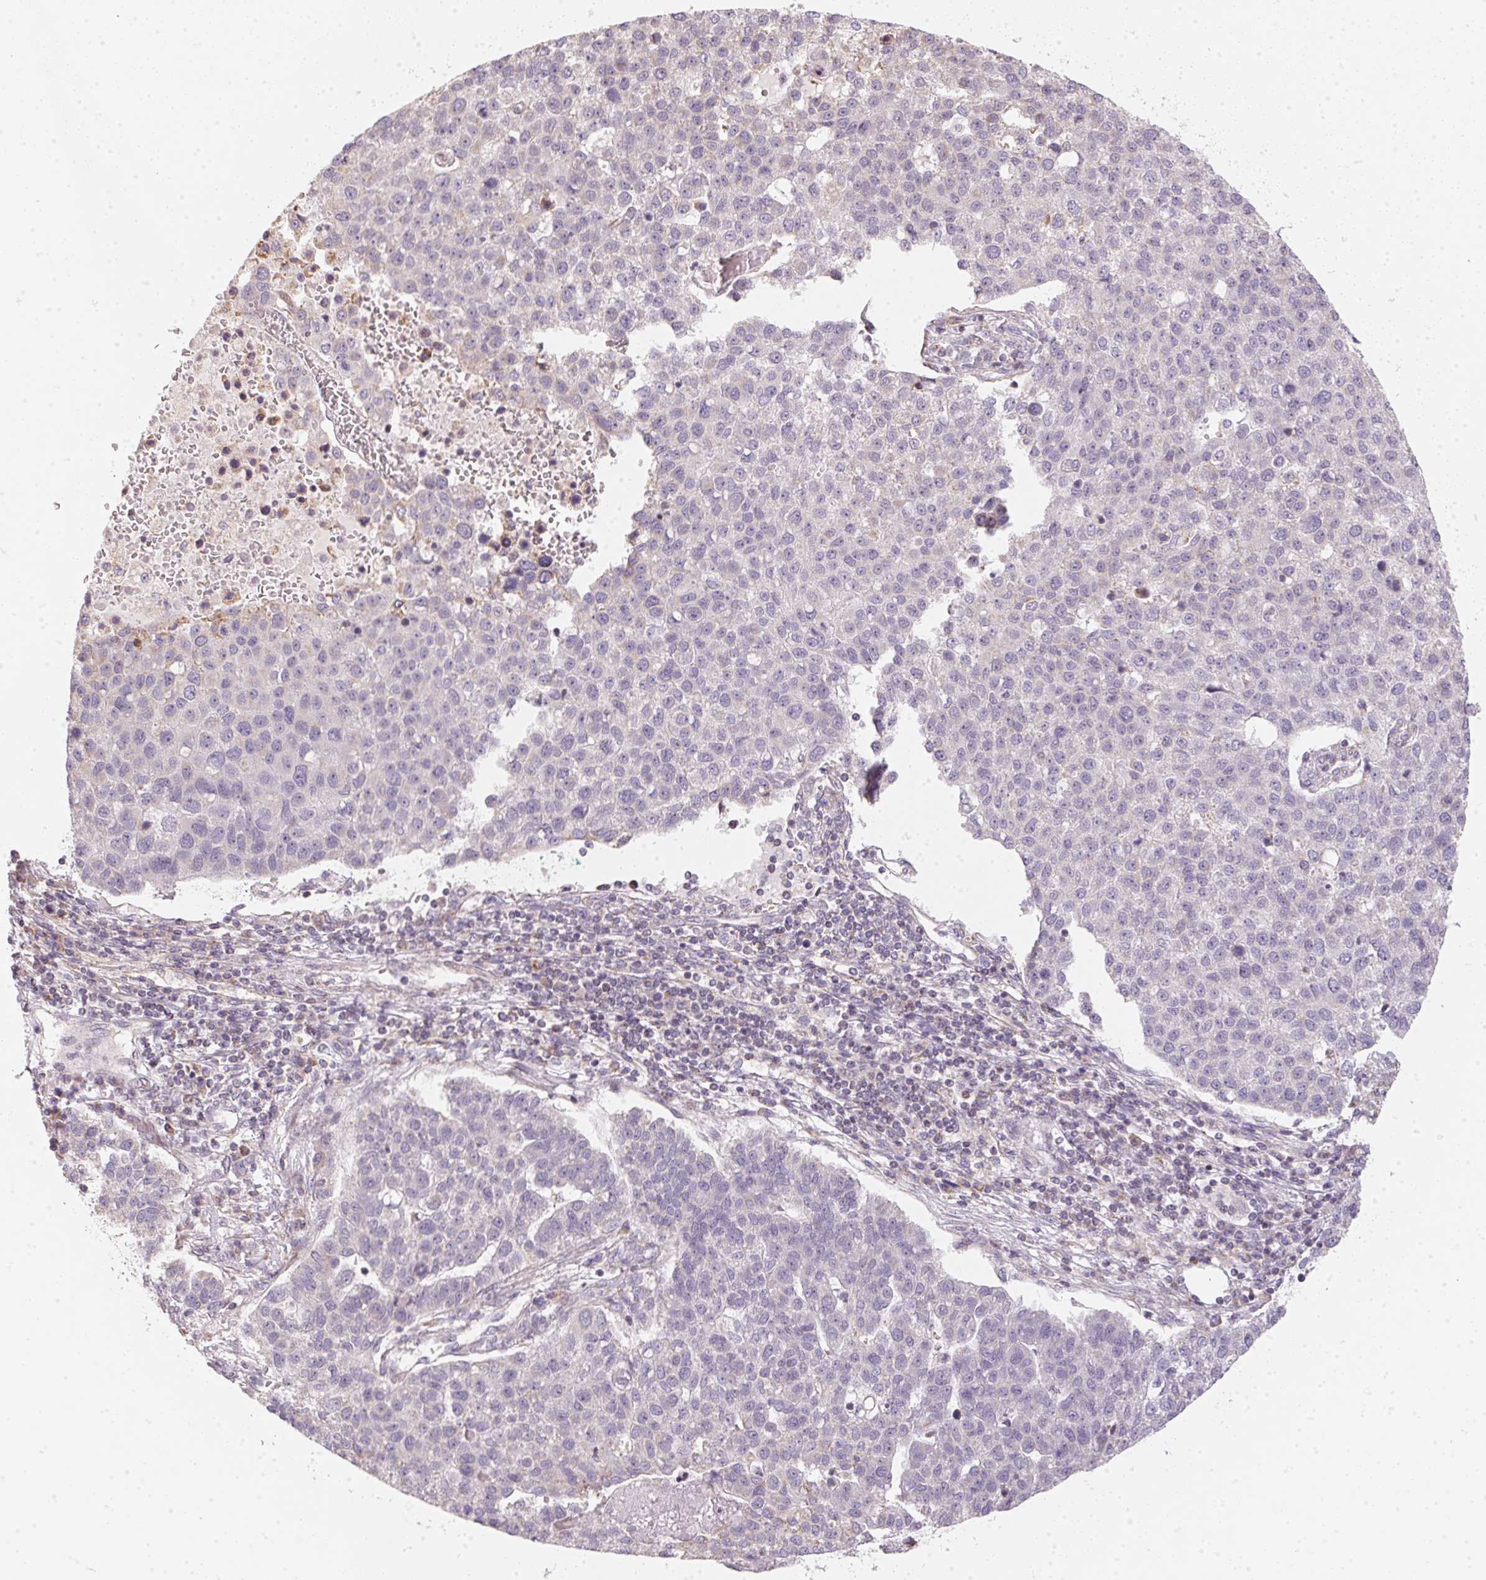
{"staining": {"intensity": "weak", "quantity": "<25%", "location": "cytoplasmic/membranous"}, "tissue": "pancreatic cancer", "cell_type": "Tumor cells", "image_type": "cancer", "snomed": [{"axis": "morphology", "description": "Adenocarcinoma, NOS"}, {"axis": "topography", "description": "Pancreas"}], "caption": "High magnification brightfield microscopy of adenocarcinoma (pancreatic) stained with DAB (3,3'-diaminobenzidine) (brown) and counterstained with hematoxylin (blue): tumor cells show no significant positivity. The staining is performed using DAB brown chromogen with nuclei counter-stained in using hematoxylin.", "gene": "VWA5B2", "patient": {"sex": "female", "age": 61}}